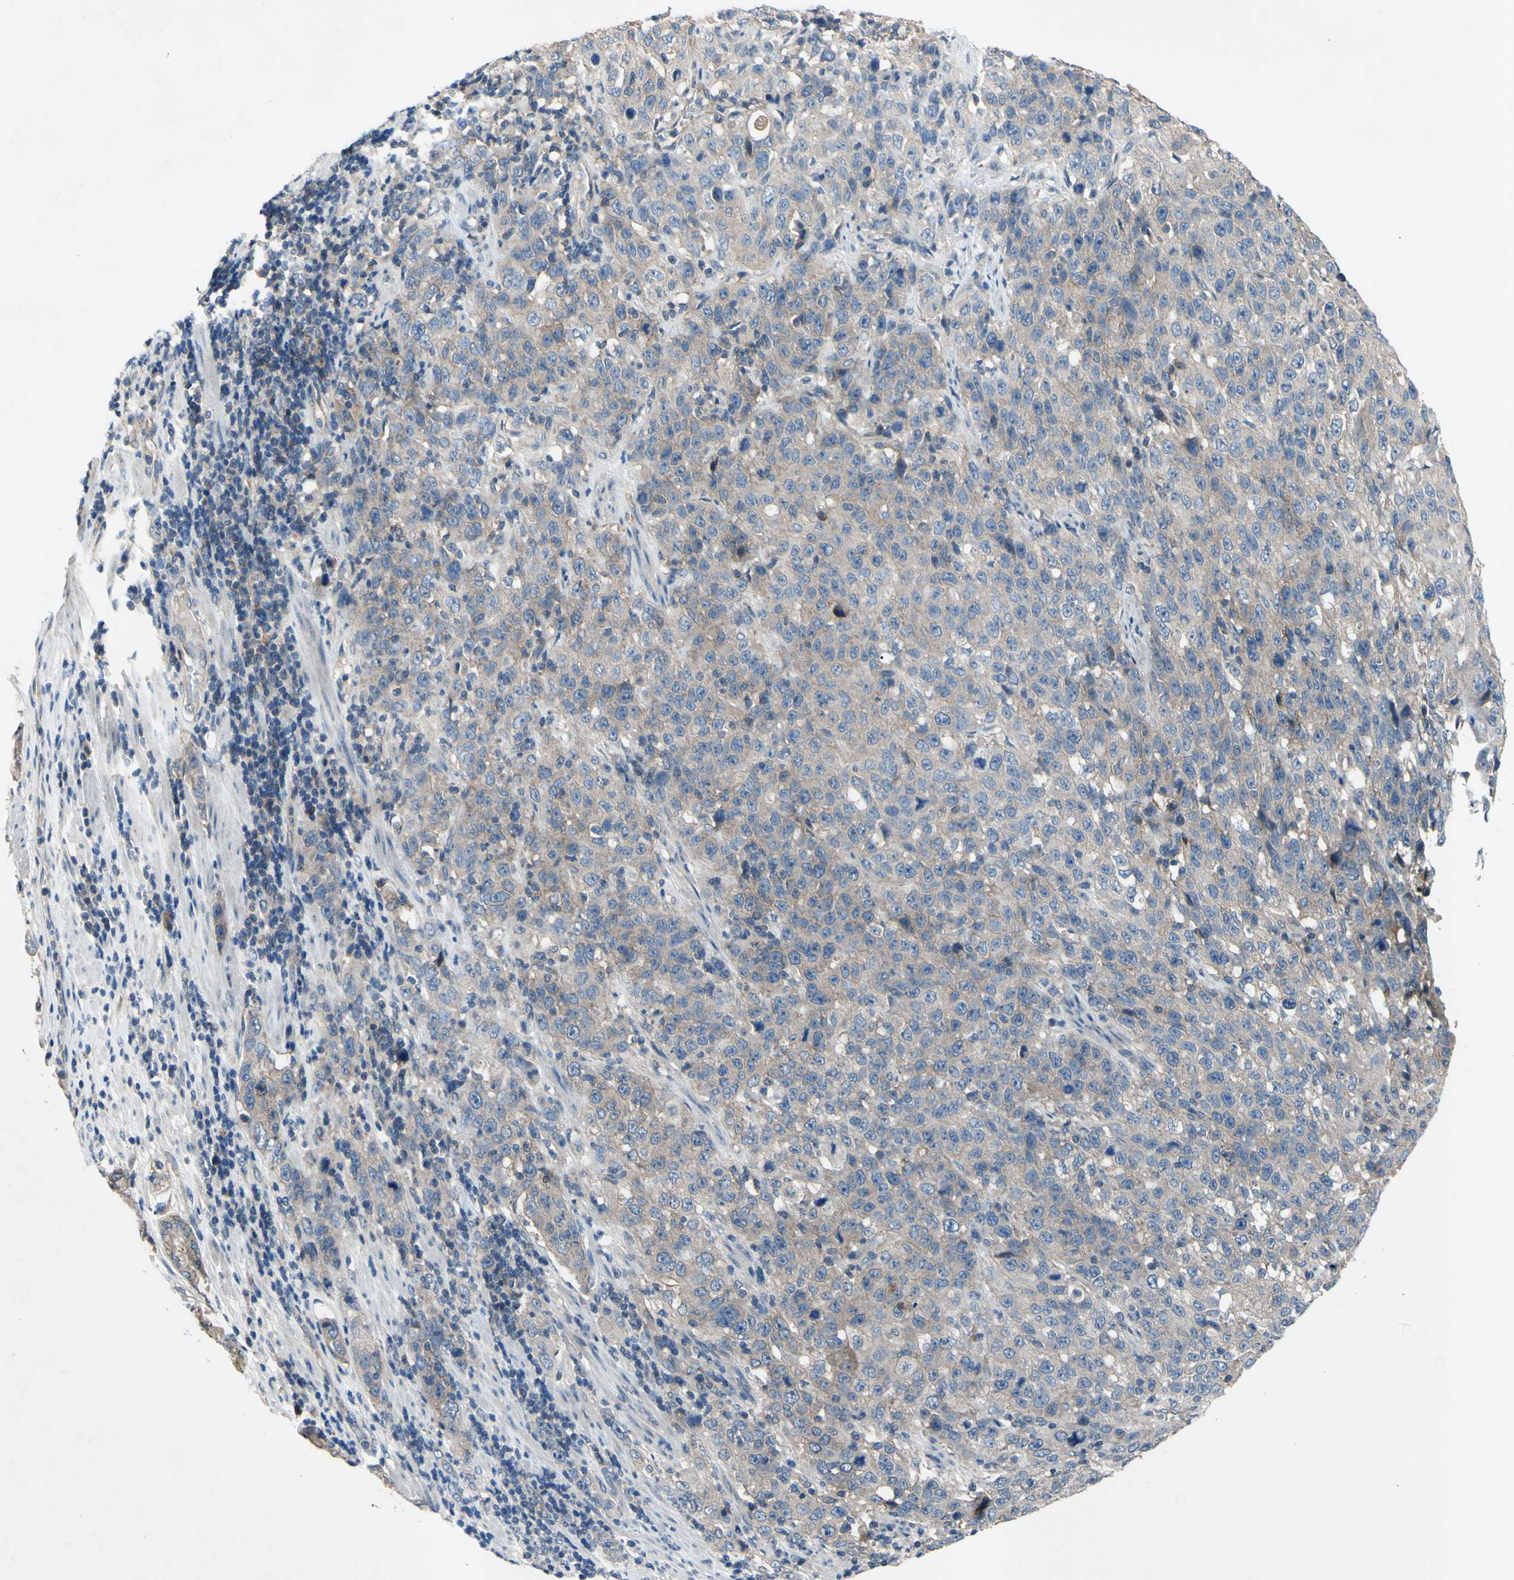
{"staining": {"intensity": "weak", "quantity": ">75%", "location": "cytoplasmic/membranous"}, "tissue": "stomach cancer", "cell_type": "Tumor cells", "image_type": "cancer", "snomed": [{"axis": "morphology", "description": "Normal tissue, NOS"}, {"axis": "morphology", "description": "Adenocarcinoma, NOS"}, {"axis": "topography", "description": "Stomach"}], "caption": "Protein analysis of stomach adenocarcinoma tissue demonstrates weak cytoplasmic/membranous staining in about >75% of tumor cells.", "gene": "HILPDA", "patient": {"sex": "male", "age": 48}}